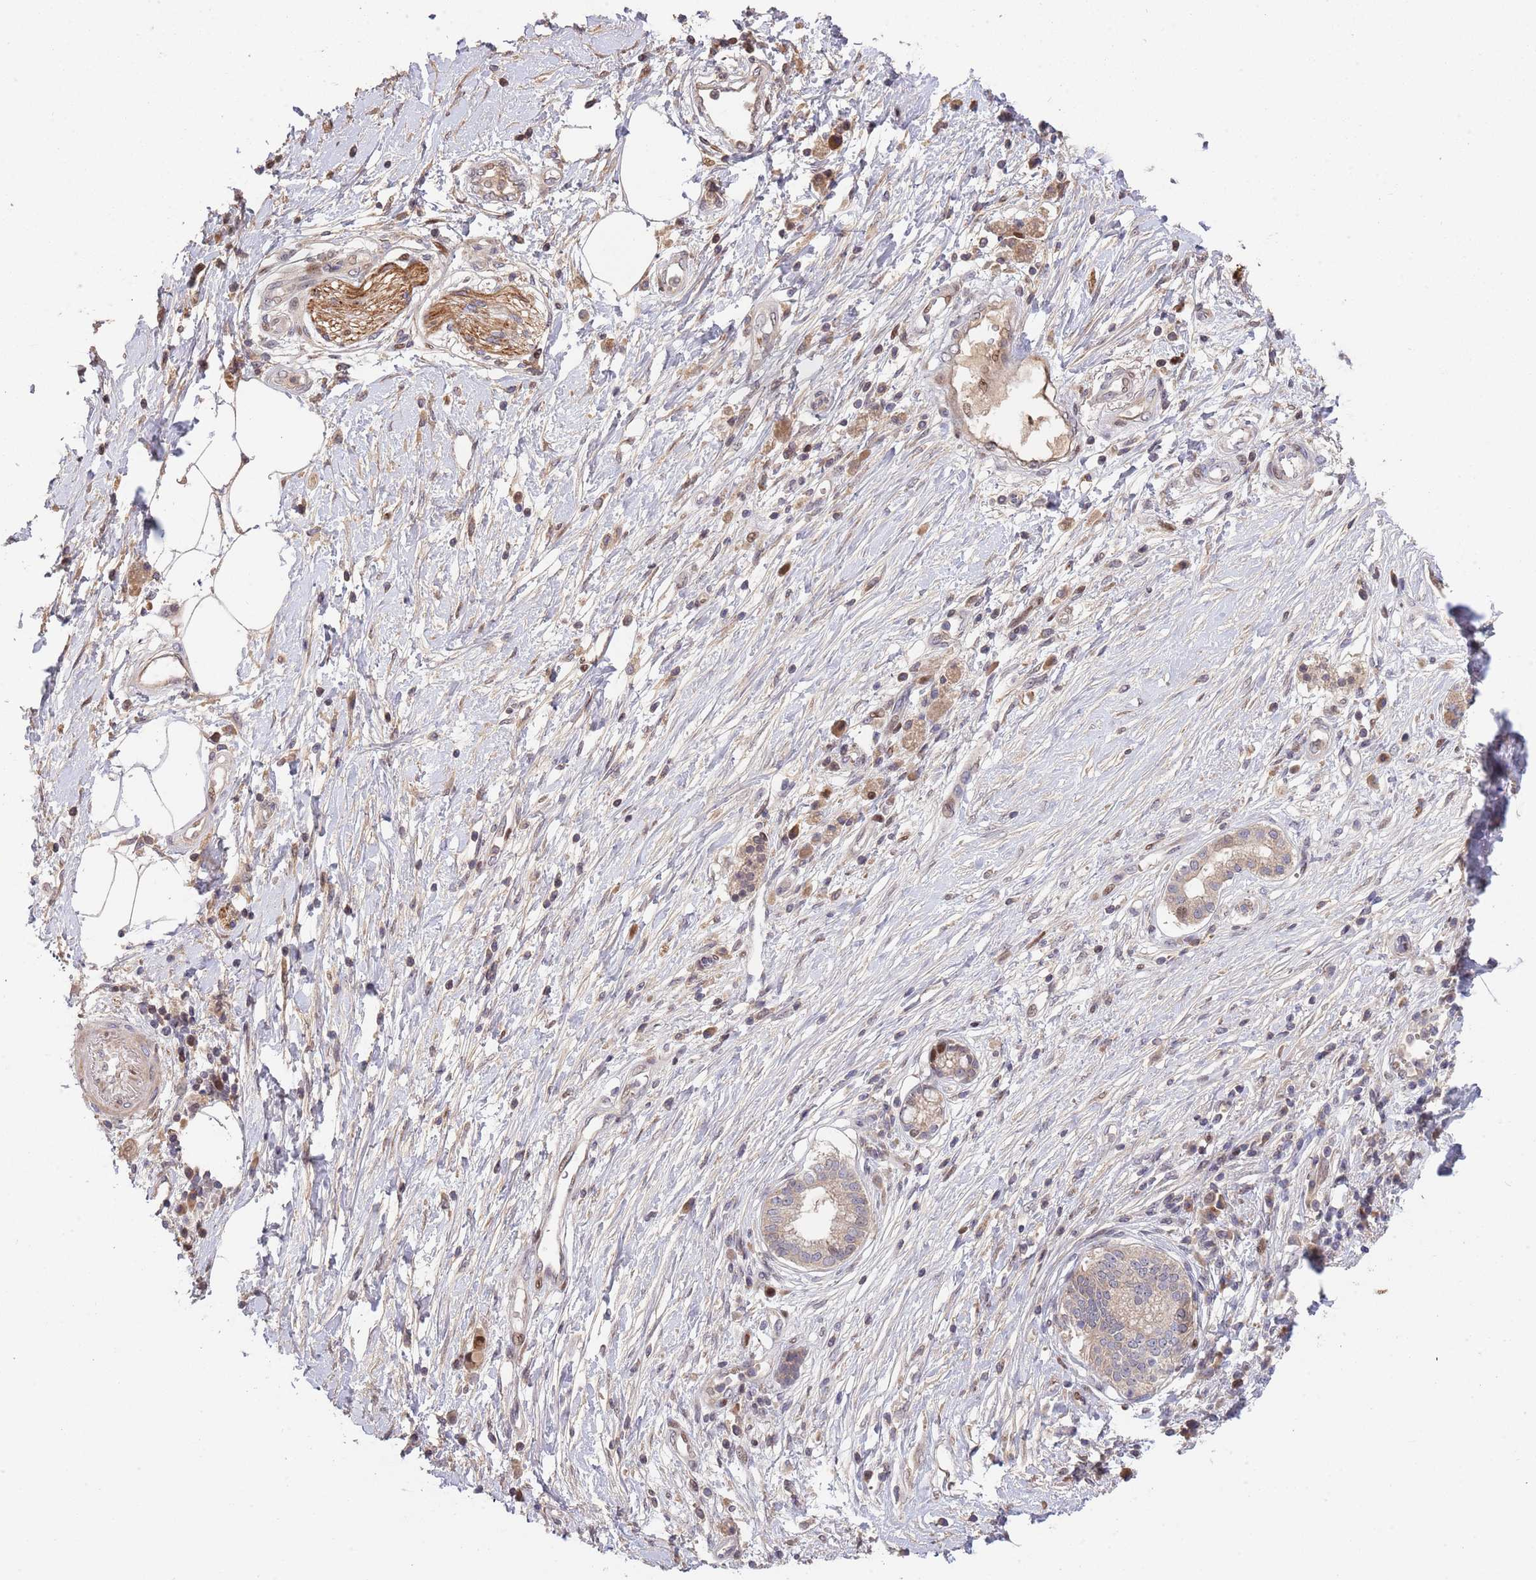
{"staining": {"intensity": "negative", "quantity": "none", "location": "none"}, "tissue": "pancreatic cancer", "cell_type": "Tumor cells", "image_type": "cancer", "snomed": [{"axis": "morphology", "description": "Adenocarcinoma, NOS"}, {"axis": "topography", "description": "Pancreas"}], "caption": "Pancreatic cancer (adenocarcinoma) was stained to show a protein in brown. There is no significant expression in tumor cells.", "gene": "SYNDIG1L", "patient": {"sex": "male", "age": 68}}